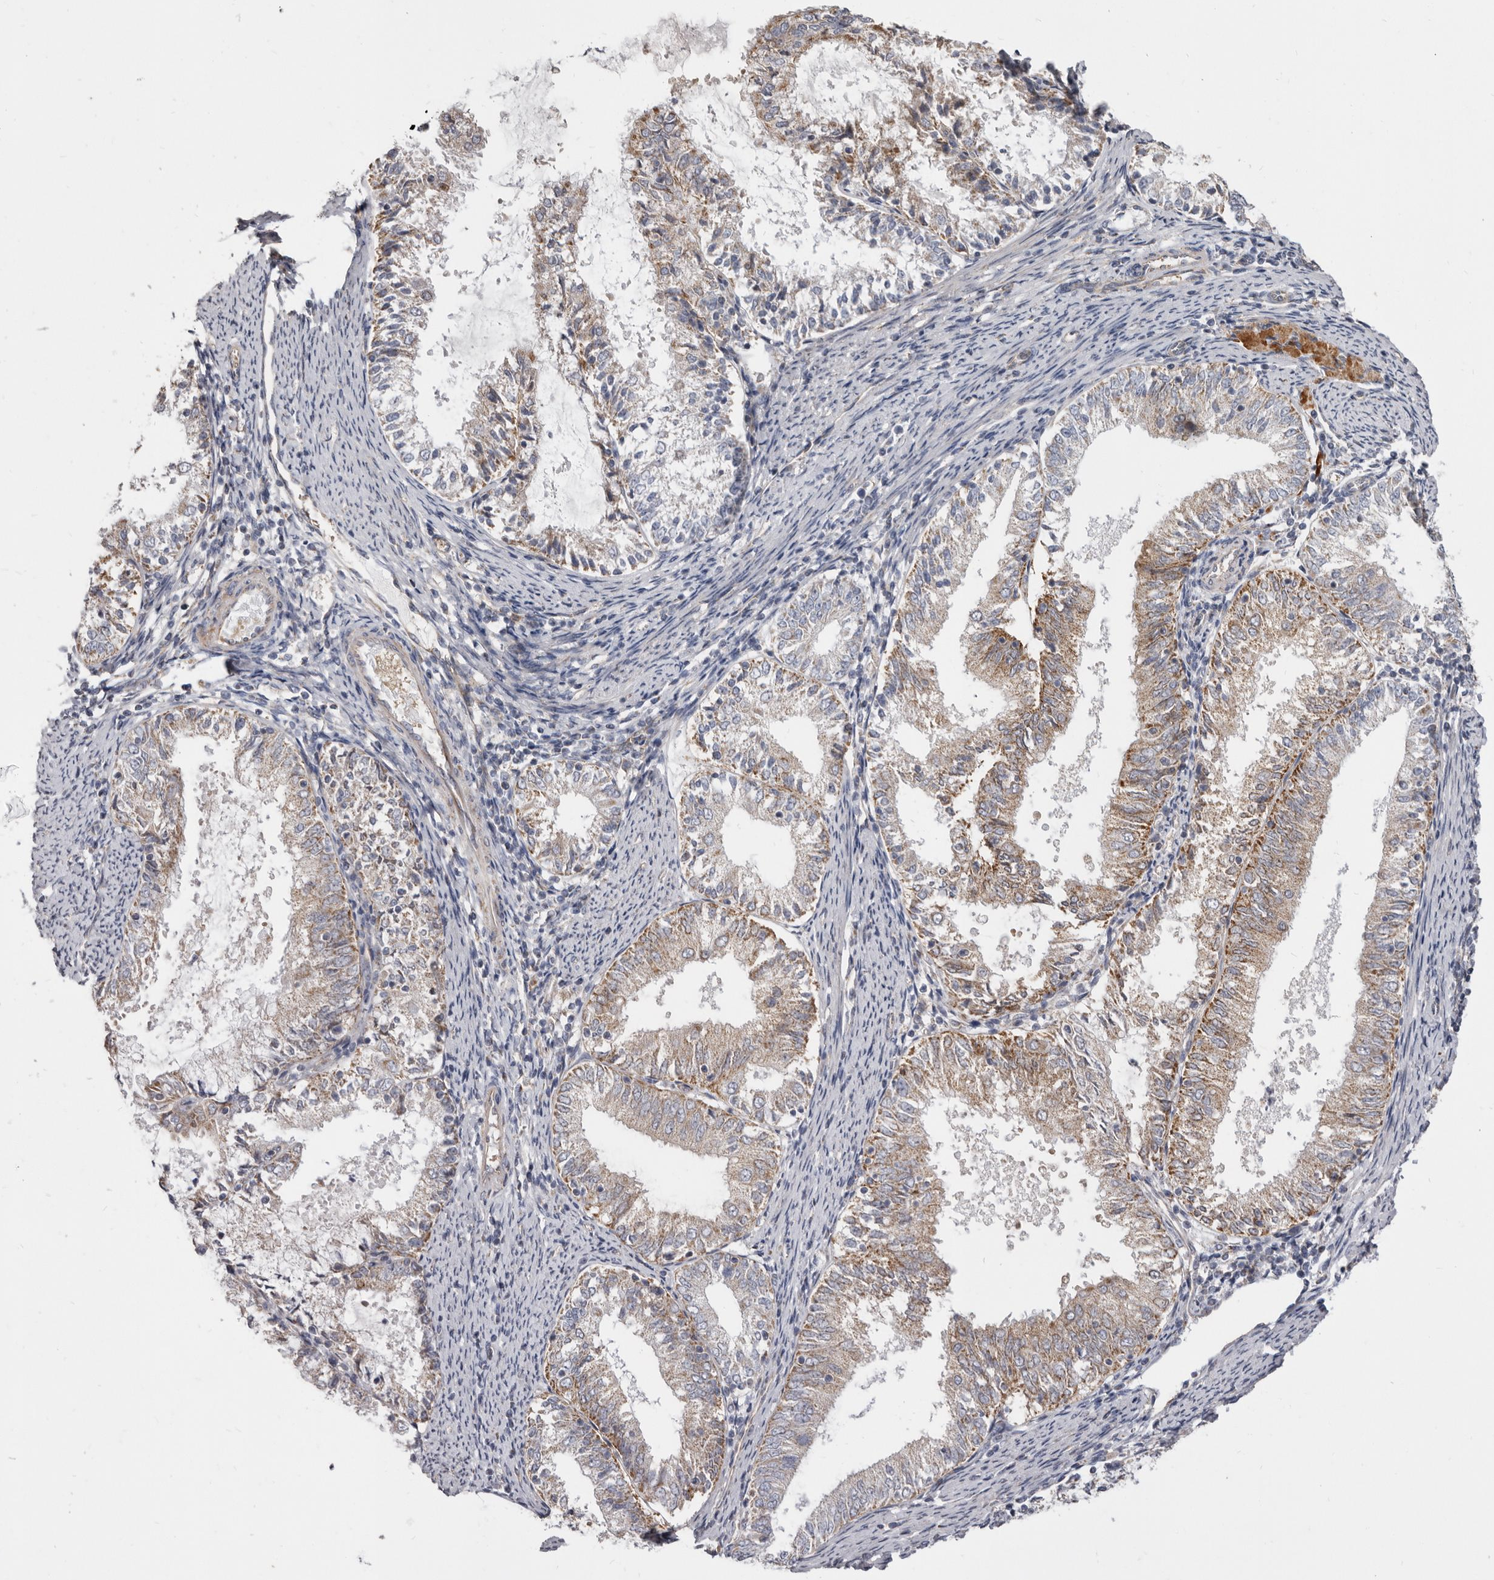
{"staining": {"intensity": "moderate", "quantity": ">75%", "location": "cytoplasmic/membranous"}, "tissue": "endometrial cancer", "cell_type": "Tumor cells", "image_type": "cancer", "snomed": [{"axis": "morphology", "description": "Adenocarcinoma, NOS"}, {"axis": "topography", "description": "Endometrium"}], "caption": "Immunohistochemical staining of adenocarcinoma (endometrial) reveals medium levels of moderate cytoplasmic/membranous protein staining in about >75% of tumor cells.", "gene": "FMO2", "patient": {"sex": "female", "age": 57}}